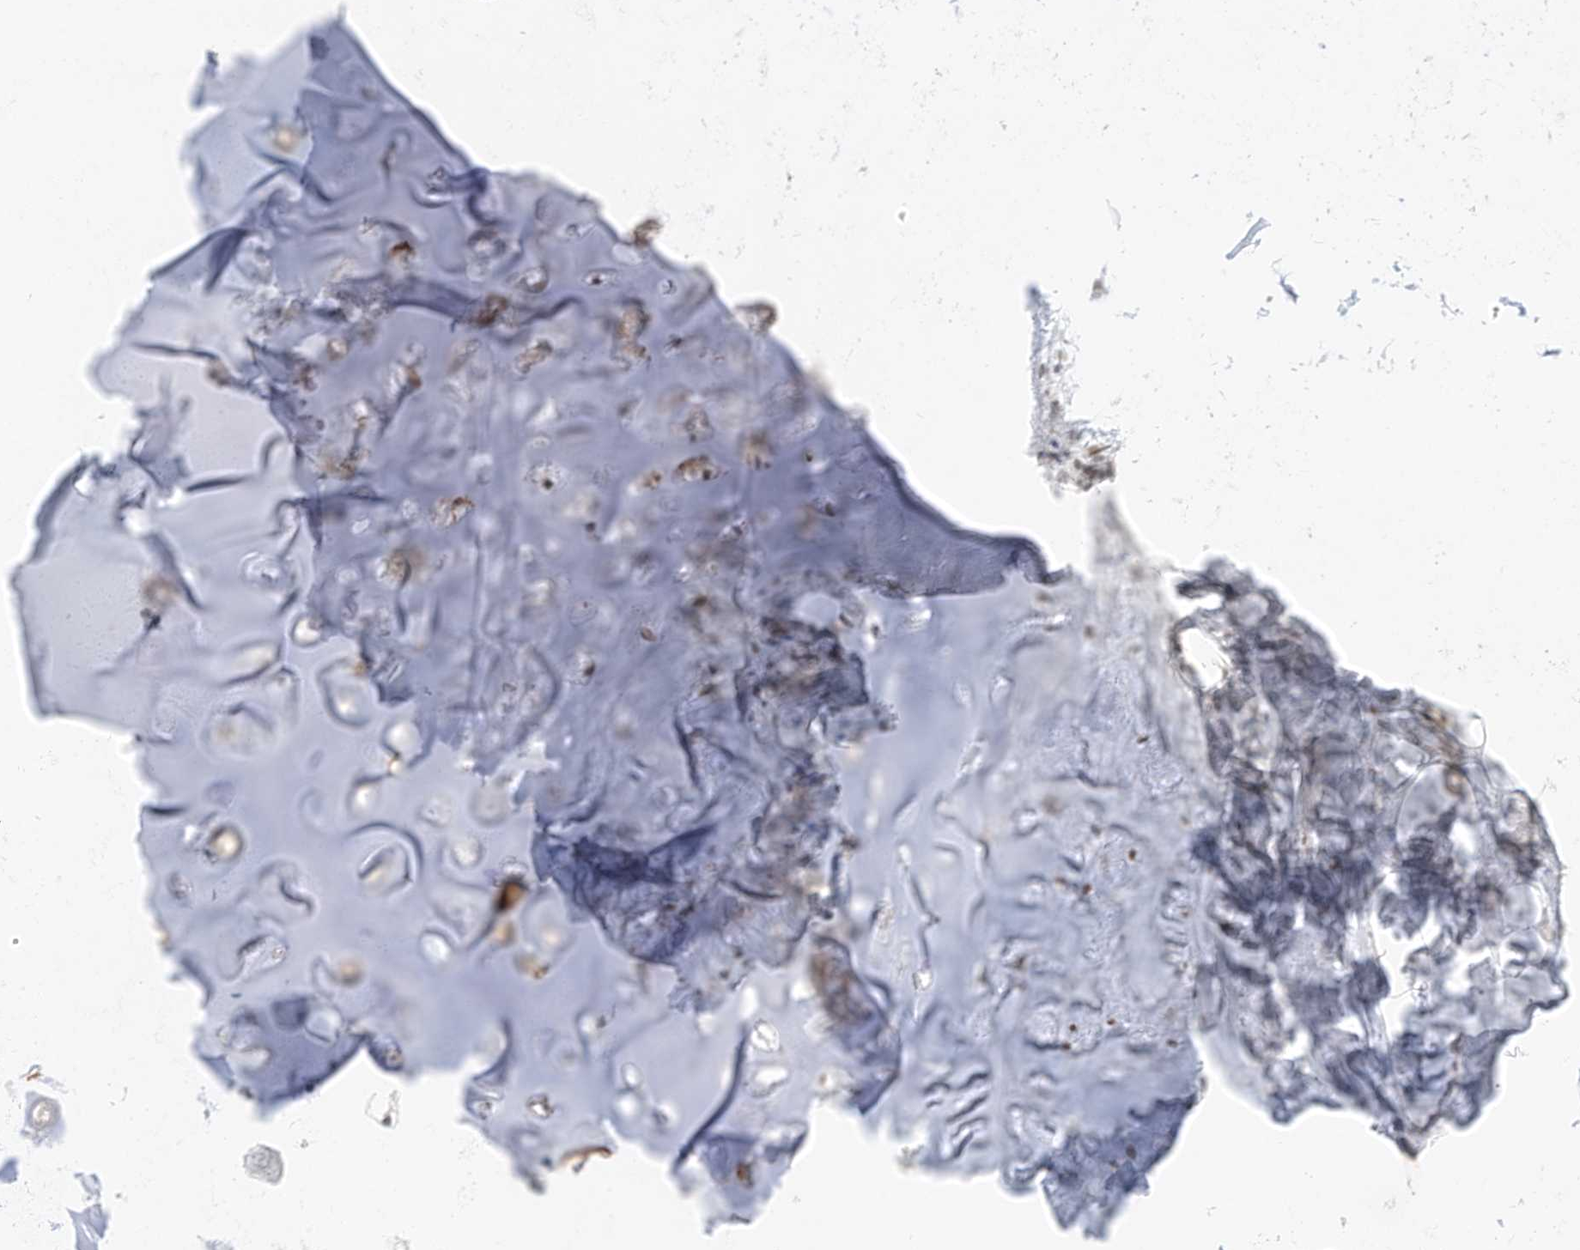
{"staining": {"intensity": "moderate", "quantity": ">75%", "location": "nuclear"}, "tissue": "adipose tissue", "cell_type": "Adipocytes", "image_type": "normal", "snomed": [{"axis": "morphology", "description": "Normal tissue, NOS"}, {"axis": "morphology", "description": "Squamous cell carcinoma, NOS"}, {"axis": "topography", "description": "Lymph node"}, {"axis": "topography", "description": "Bronchus"}, {"axis": "topography", "description": "Lung"}], "caption": "The micrograph displays a brown stain indicating the presence of a protein in the nuclear of adipocytes in adipose tissue.", "gene": "SMARCA2", "patient": {"sex": "male", "age": 66}}